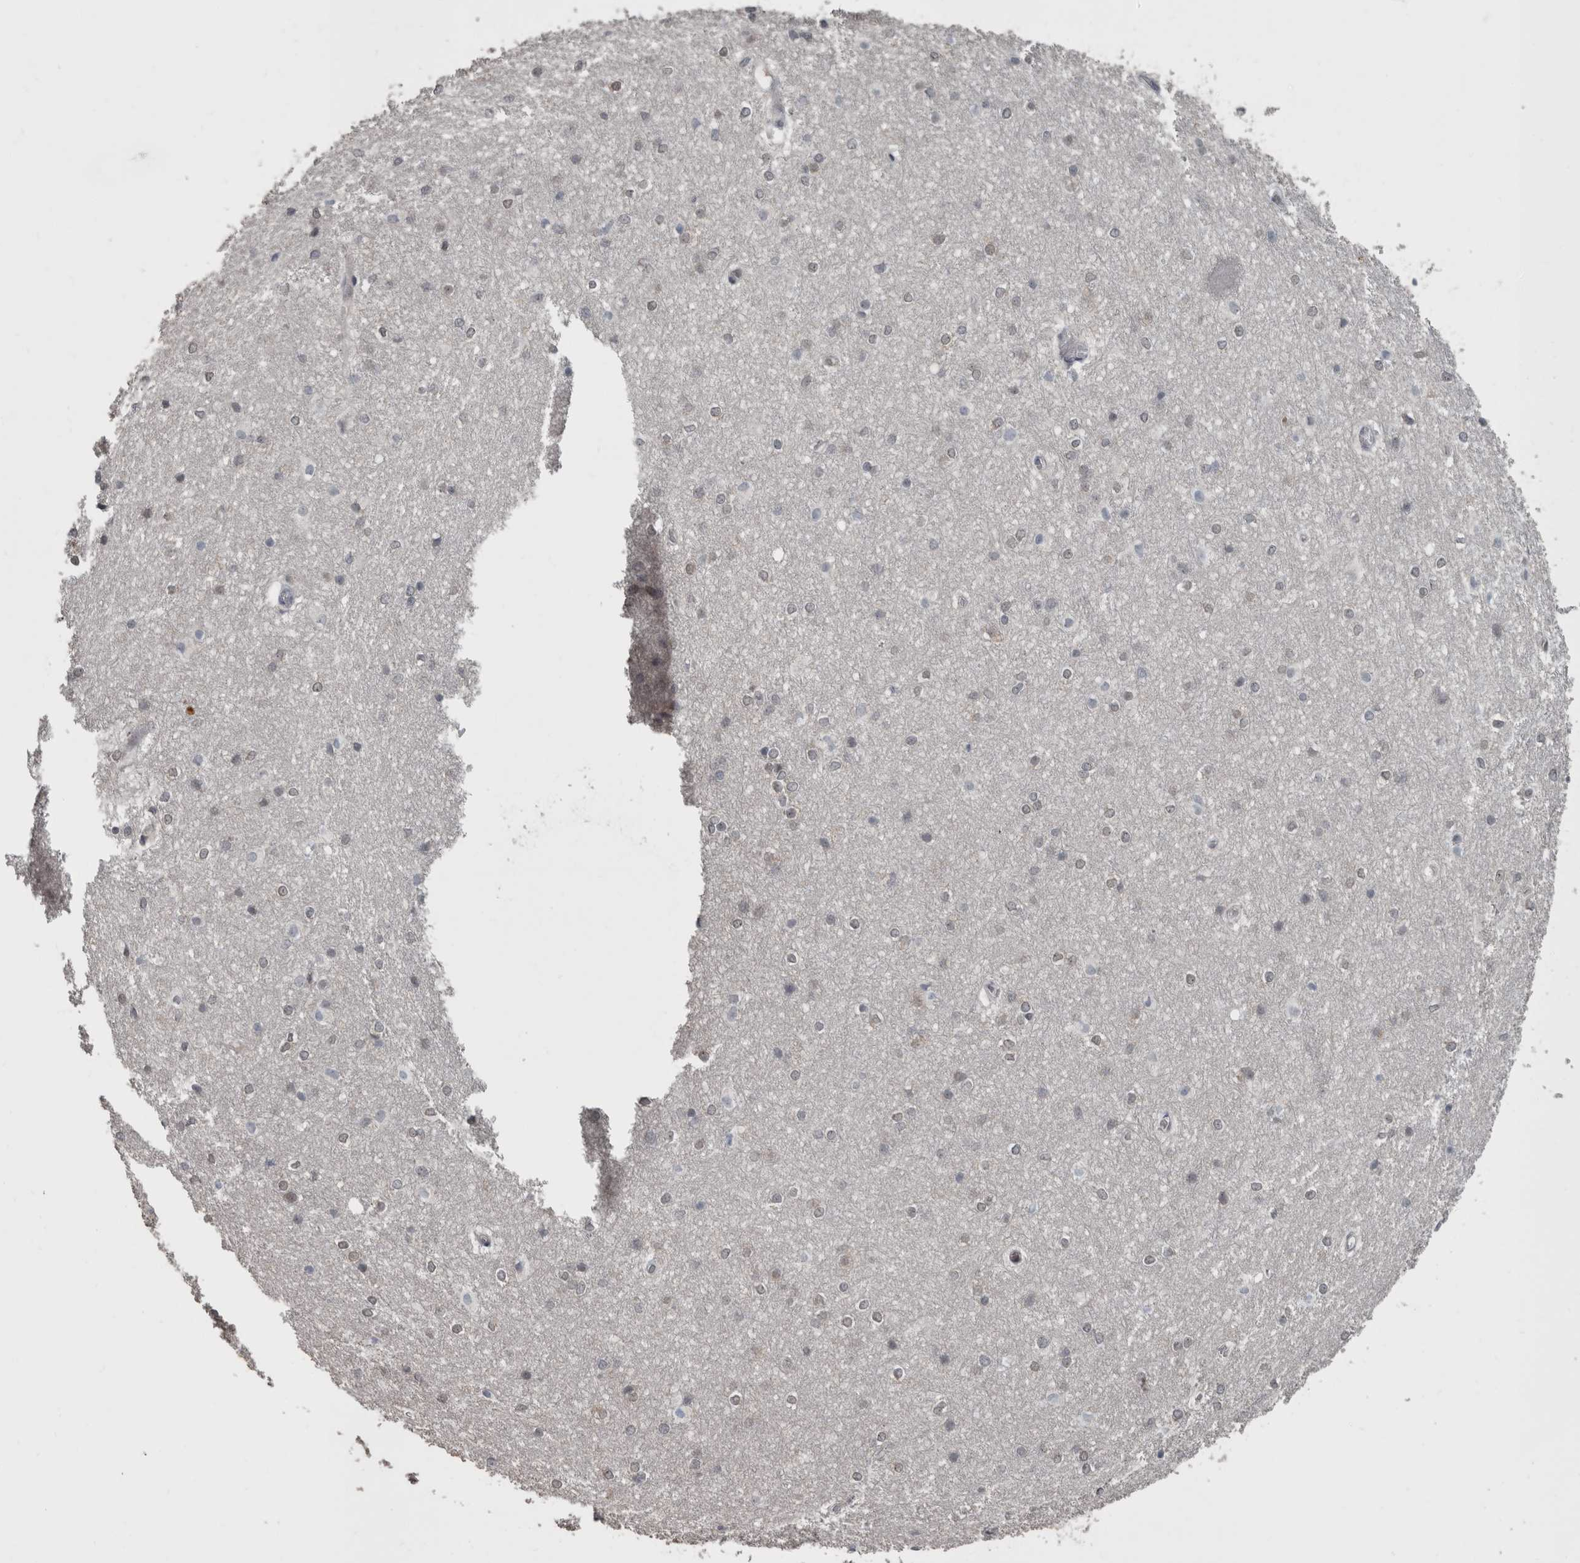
{"staining": {"intensity": "weak", "quantity": "<25%", "location": "cytoplasmic/membranous,nuclear"}, "tissue": "caudate", "cell_type": "Glial cells", "image_type": "normal", "snomed": [{"axis": "morphology", "description": "Normal tissue, NOS"}, {"axis": "topography", "description": "Lateral ventricle wall"}], "caption": "Protein analysis of benign caudate exhibits no significant positivity in glial cells. (DAB immunohistochemistry visualized using brightfield microscopy, high magnification).", "gene": "ZBTB21", "patient": {"sex": "female", "age": 19}}